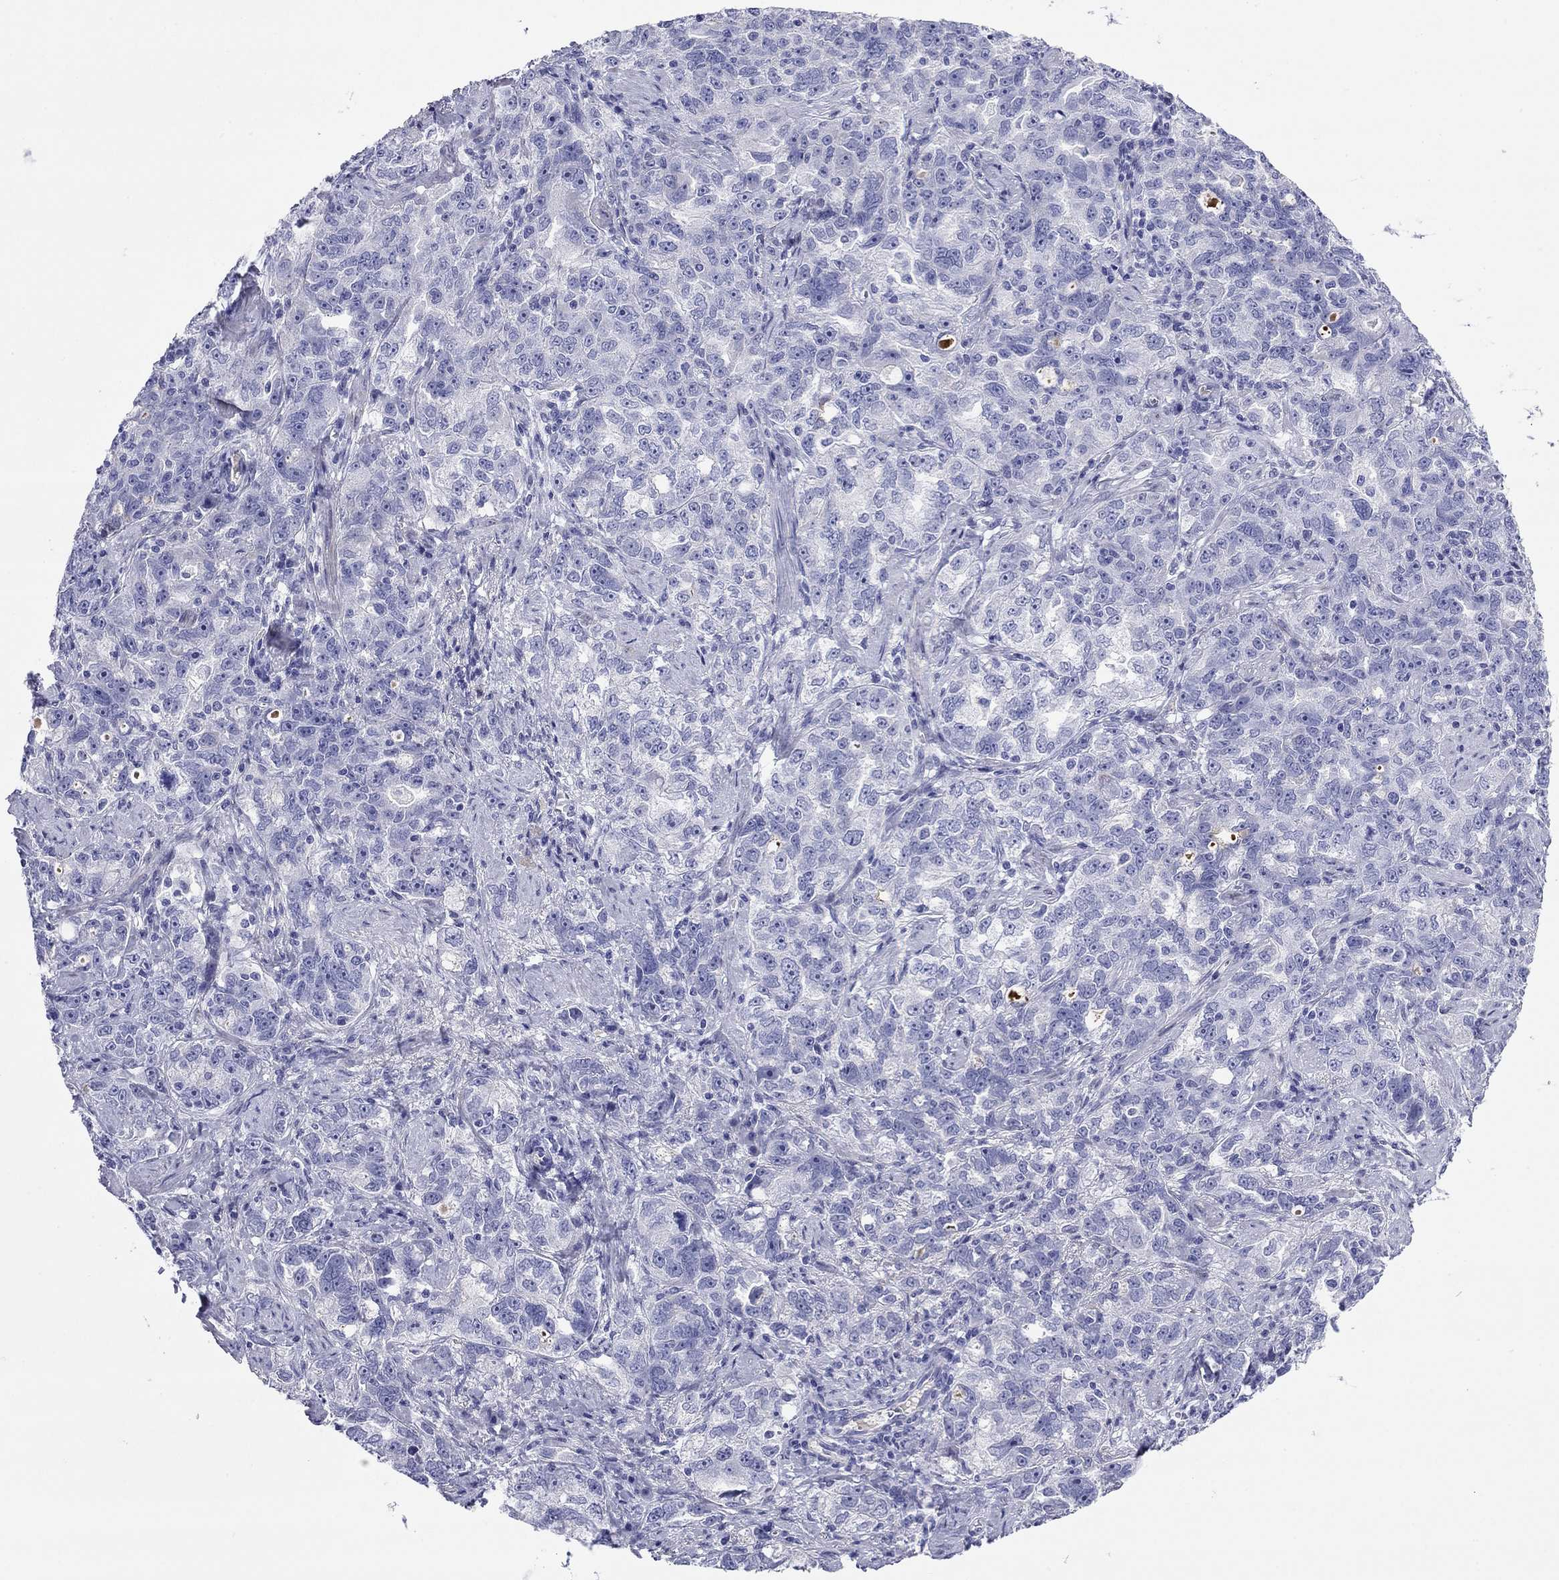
{"staining": {"intensity": "negative", "quantity": "none", "location": "none"}, "tissue": "ovarian cancer", "cell_type": "Tumor cells", "image_type": "cancer", "snomed": [{"axis": "morphology", "description": "Cystadenocarcinoma, serous, NOS"}, {"axis": "topography", "description": "Ovary"}], "caption": "The micrograph displays no significant expression in tumor cells of serous cystadenocarcinoma (ovarian).", "gene": "CMYA5", "patient": {"sex": "female", "age": 51}}